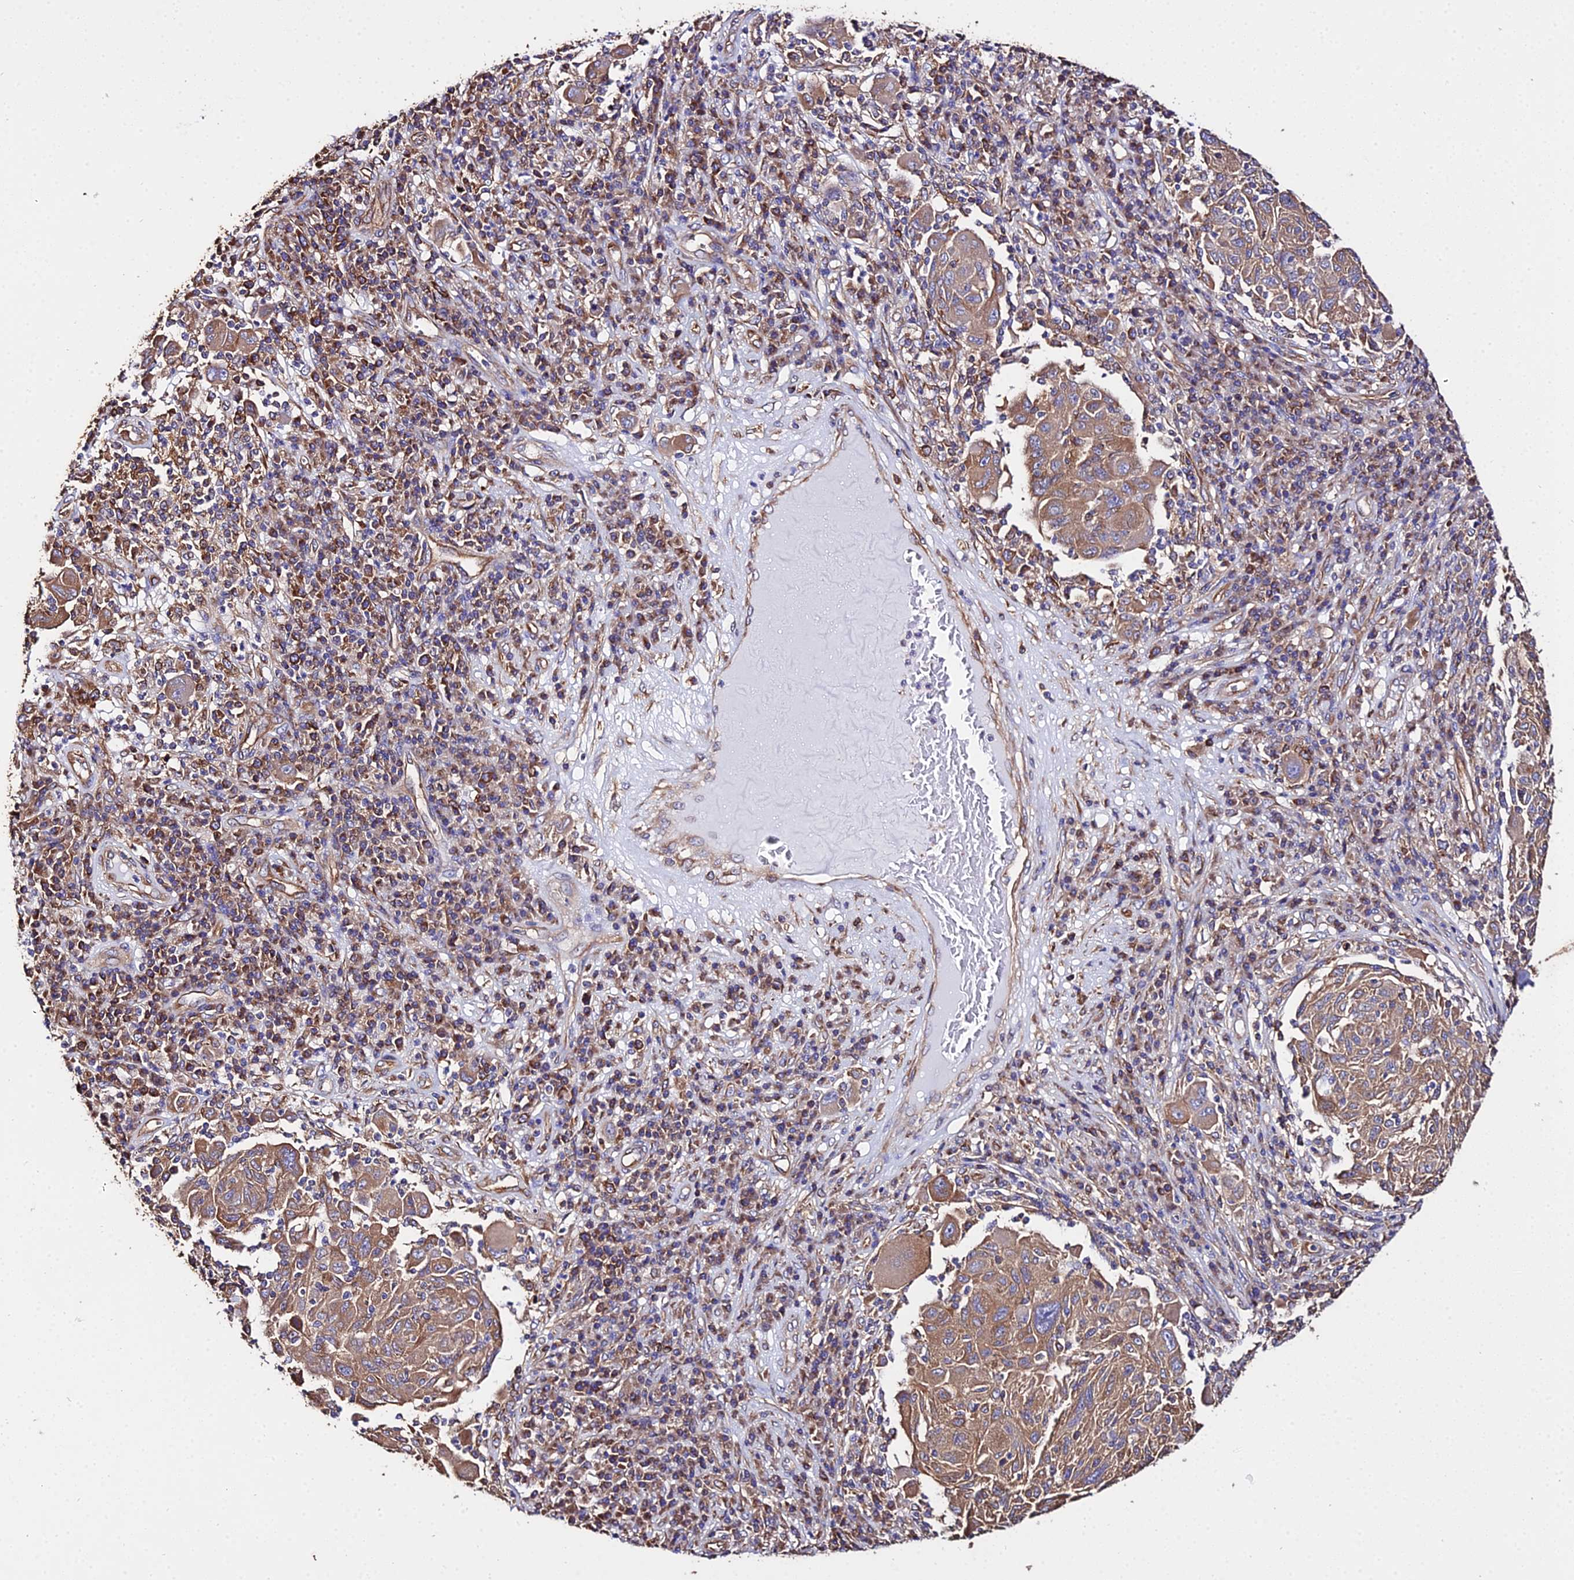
{"staining": {"intensity": "moderate", "quantity": ">75%", "location": "cytoplasmic/membranous"}, "tissue": "melanoma", "cell_type": "Tumor cells", "image_type": "cancer", "snomed": [{"axis": "morphology", "description": "Malignant melanoma, NOS"}, {"axis": "topography", "description": "Skin"}], "caption": "IHC of melanoma exhibits medium levels of moderate cytoplasmic/membranous positivity in about >75% of tumor cells.", "gene": "TUBA3D", "patient": {"sex": "male", "age": 53}}